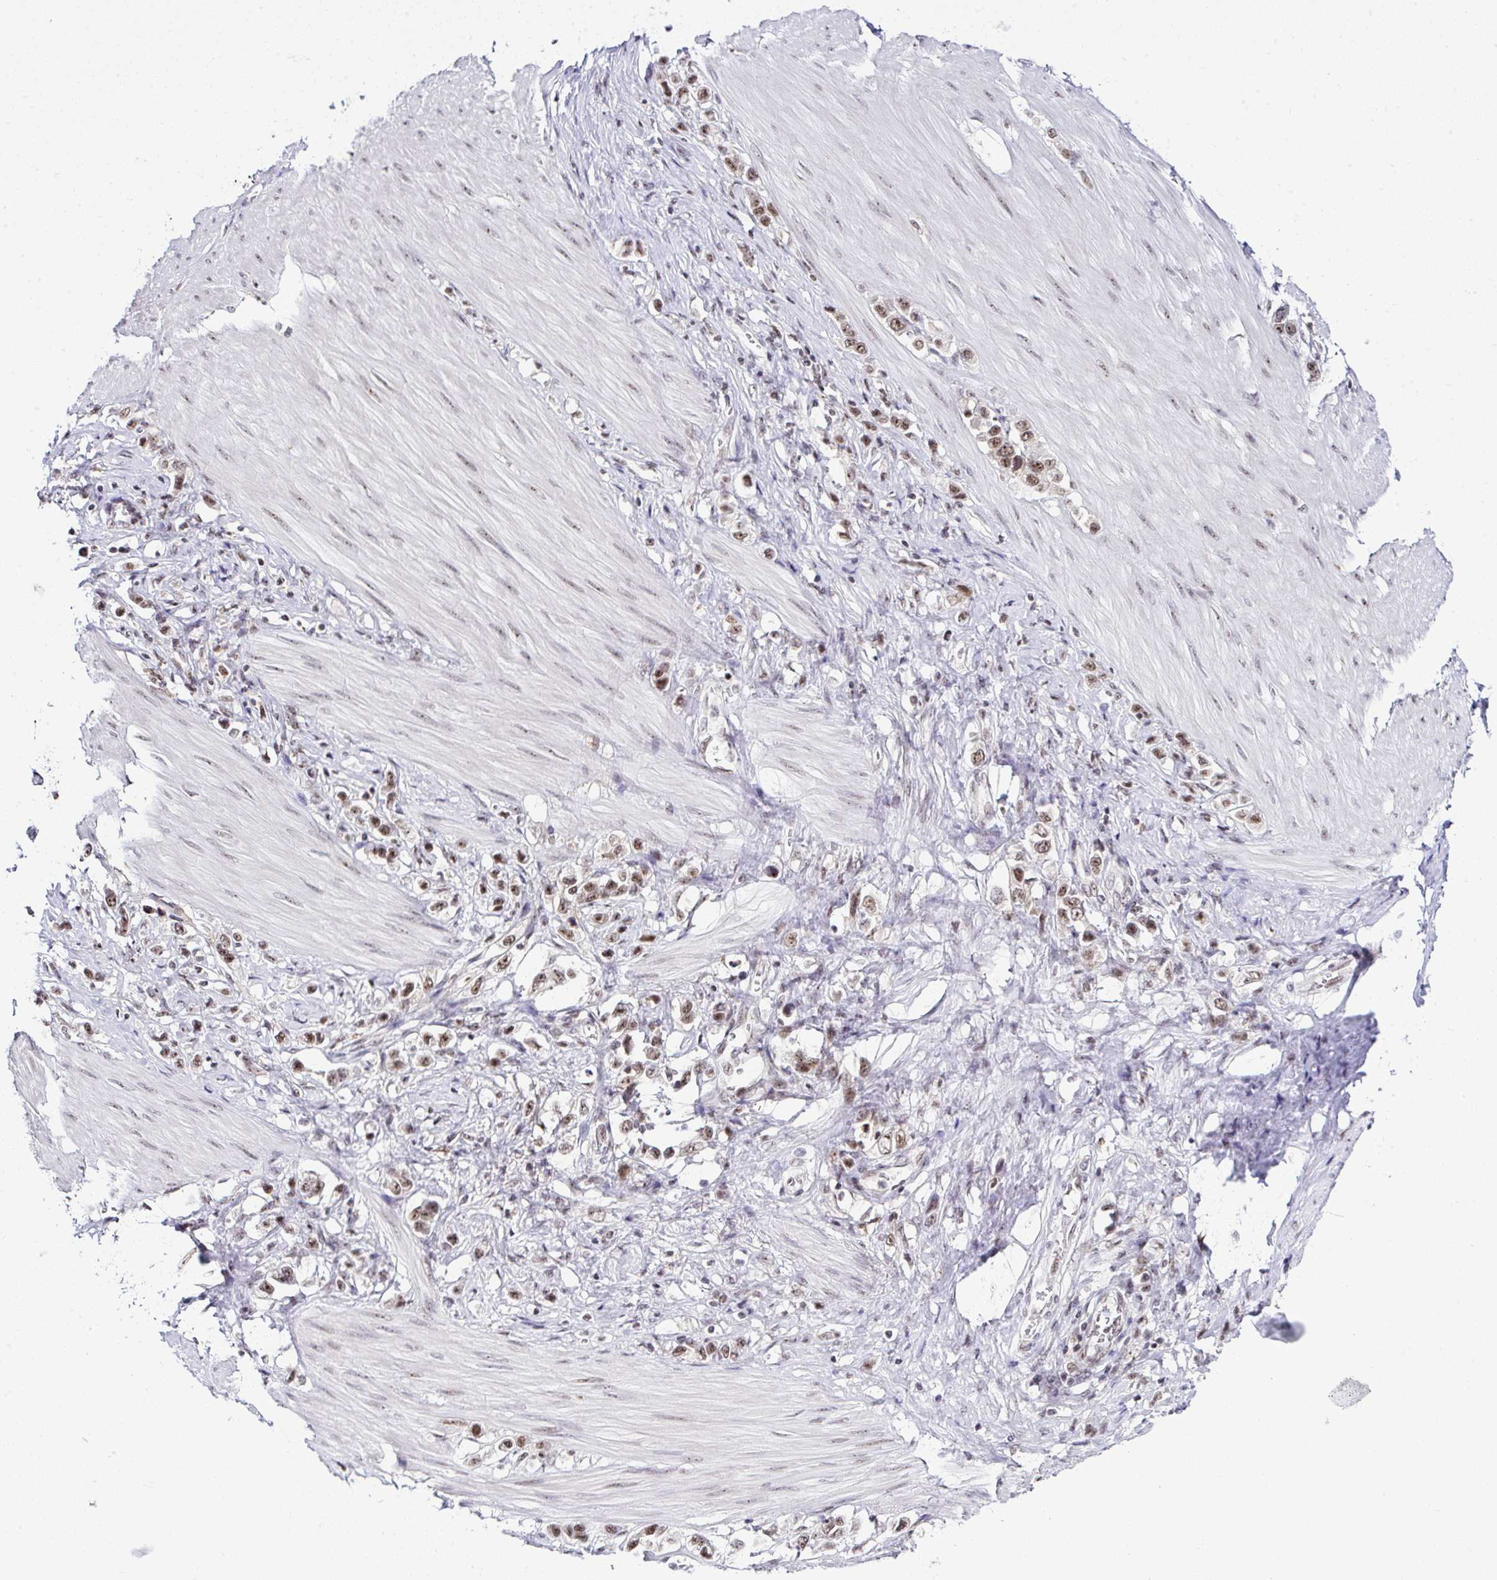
{"staining": {"intensity": "moderate", "quantity": ">75%", "location": "nuclear"}, "tissue": "stomach cancer", "cell_type": "Tumor cells", "image_type": "cancer", "snomed": [{"axis": "morphology", "description": "Adenocarcinoma, NOS"}, {"axis": "topography", "description": "Stomach"}], "caption": "This micrograph demonstrates IHC staining of stomach cancer, with medium moderate nuclear expression in about >75% of tumor cells.", "gene": "PTPN2", "patient": {"sex": "female", "age": 65}}